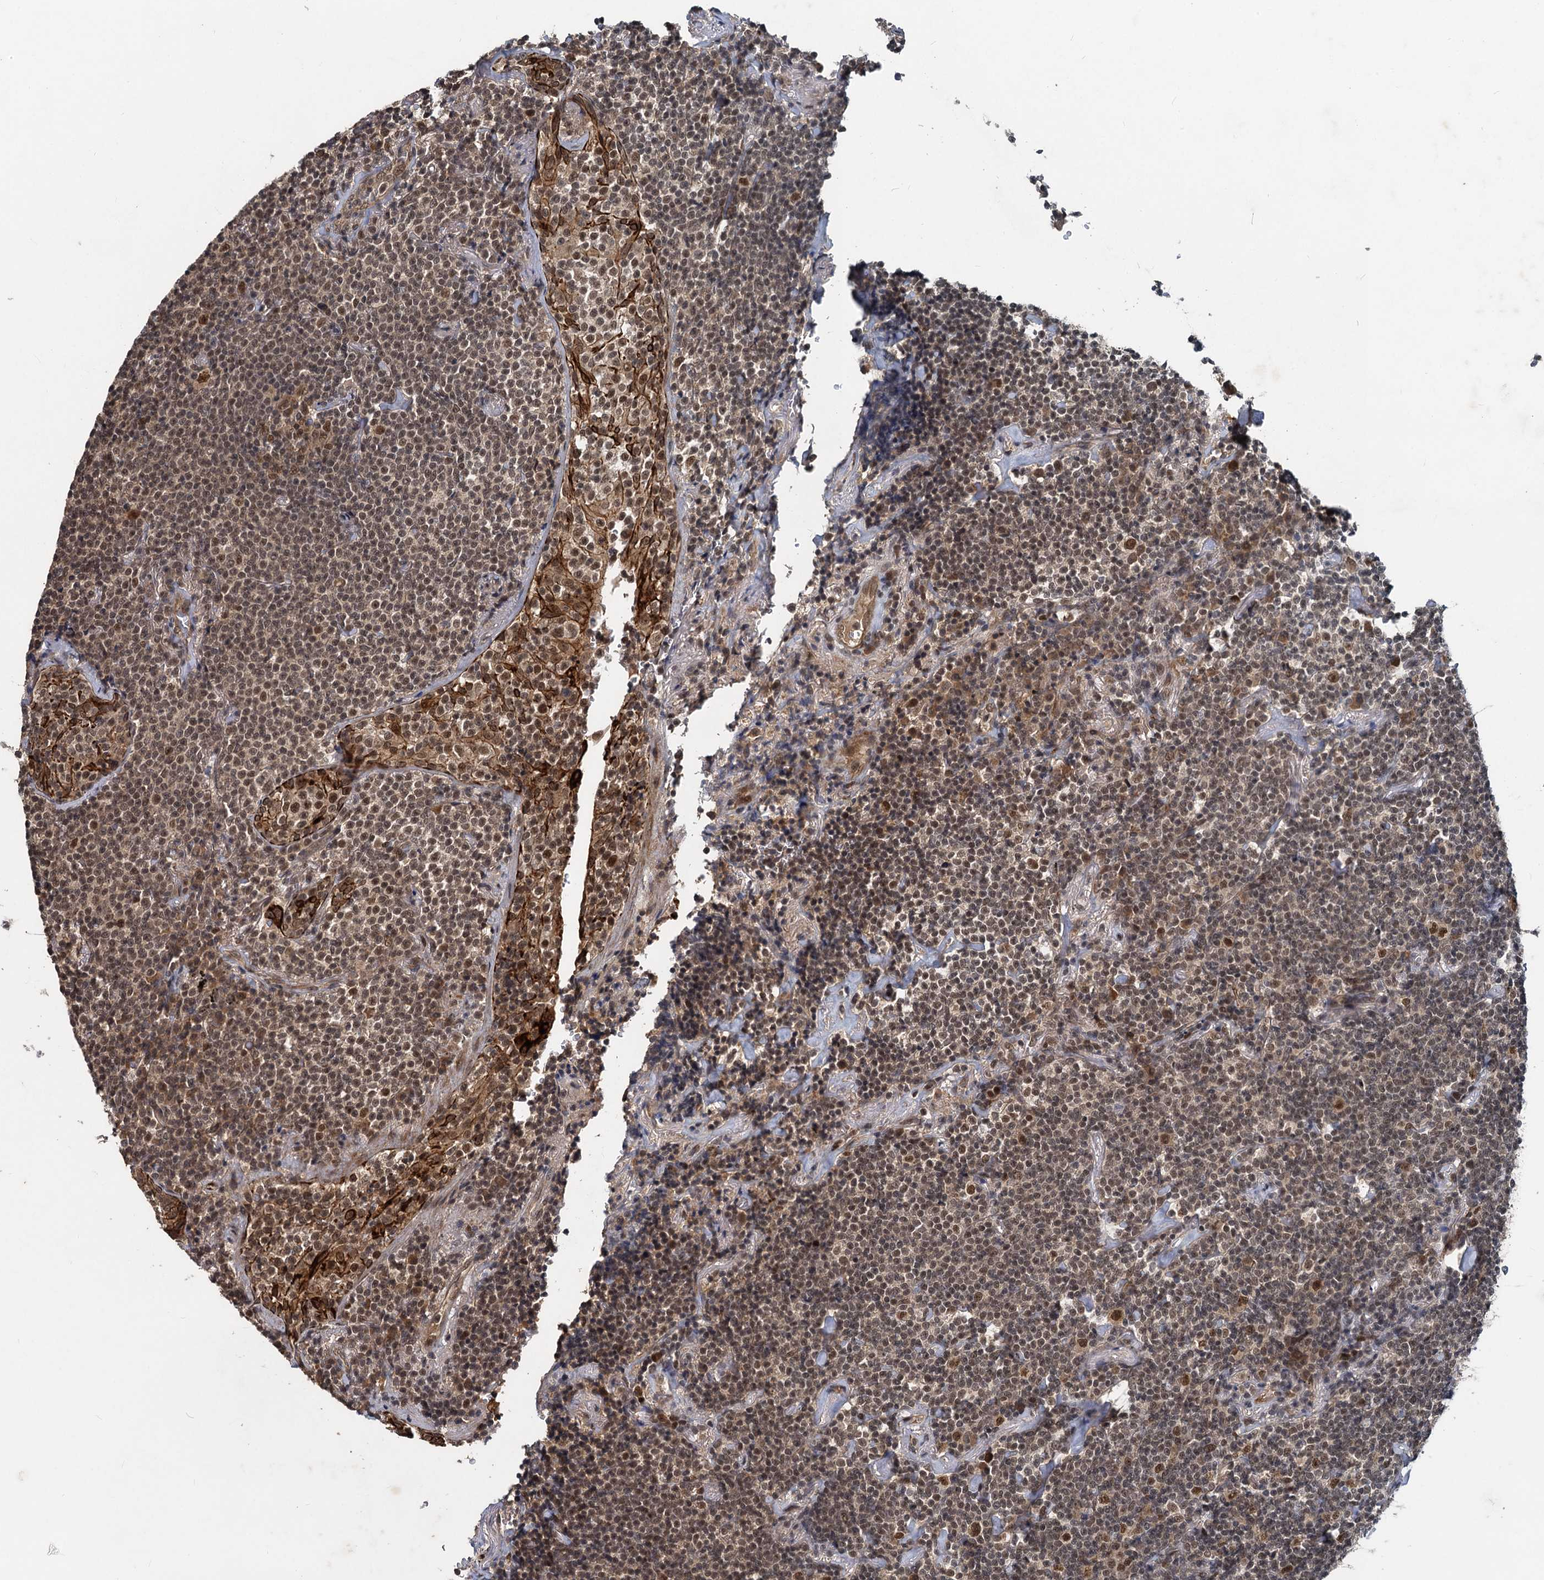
{"staining": {"intensity": "moderate", "quantity": ">75%", "location": "nuclear"}, "tissue": "lymphoma", "cell_type": "Tumor cells", "image_type": "cancer", "snomed": [{"axis": "morphology", "description": "Malignant lymphoma, non-Hodgkin's type, Low grade"}, {"axis": "topography", "description": "Lung"}], "caption": "Protein expression analysis of malignant lymphoma, non-Hodgkin's type (low-grade) shows moderate nuclear positivity in about >75% of tumor cells.", "gene": "RITA1", "patient": {"sex": "female", "age": 71}}